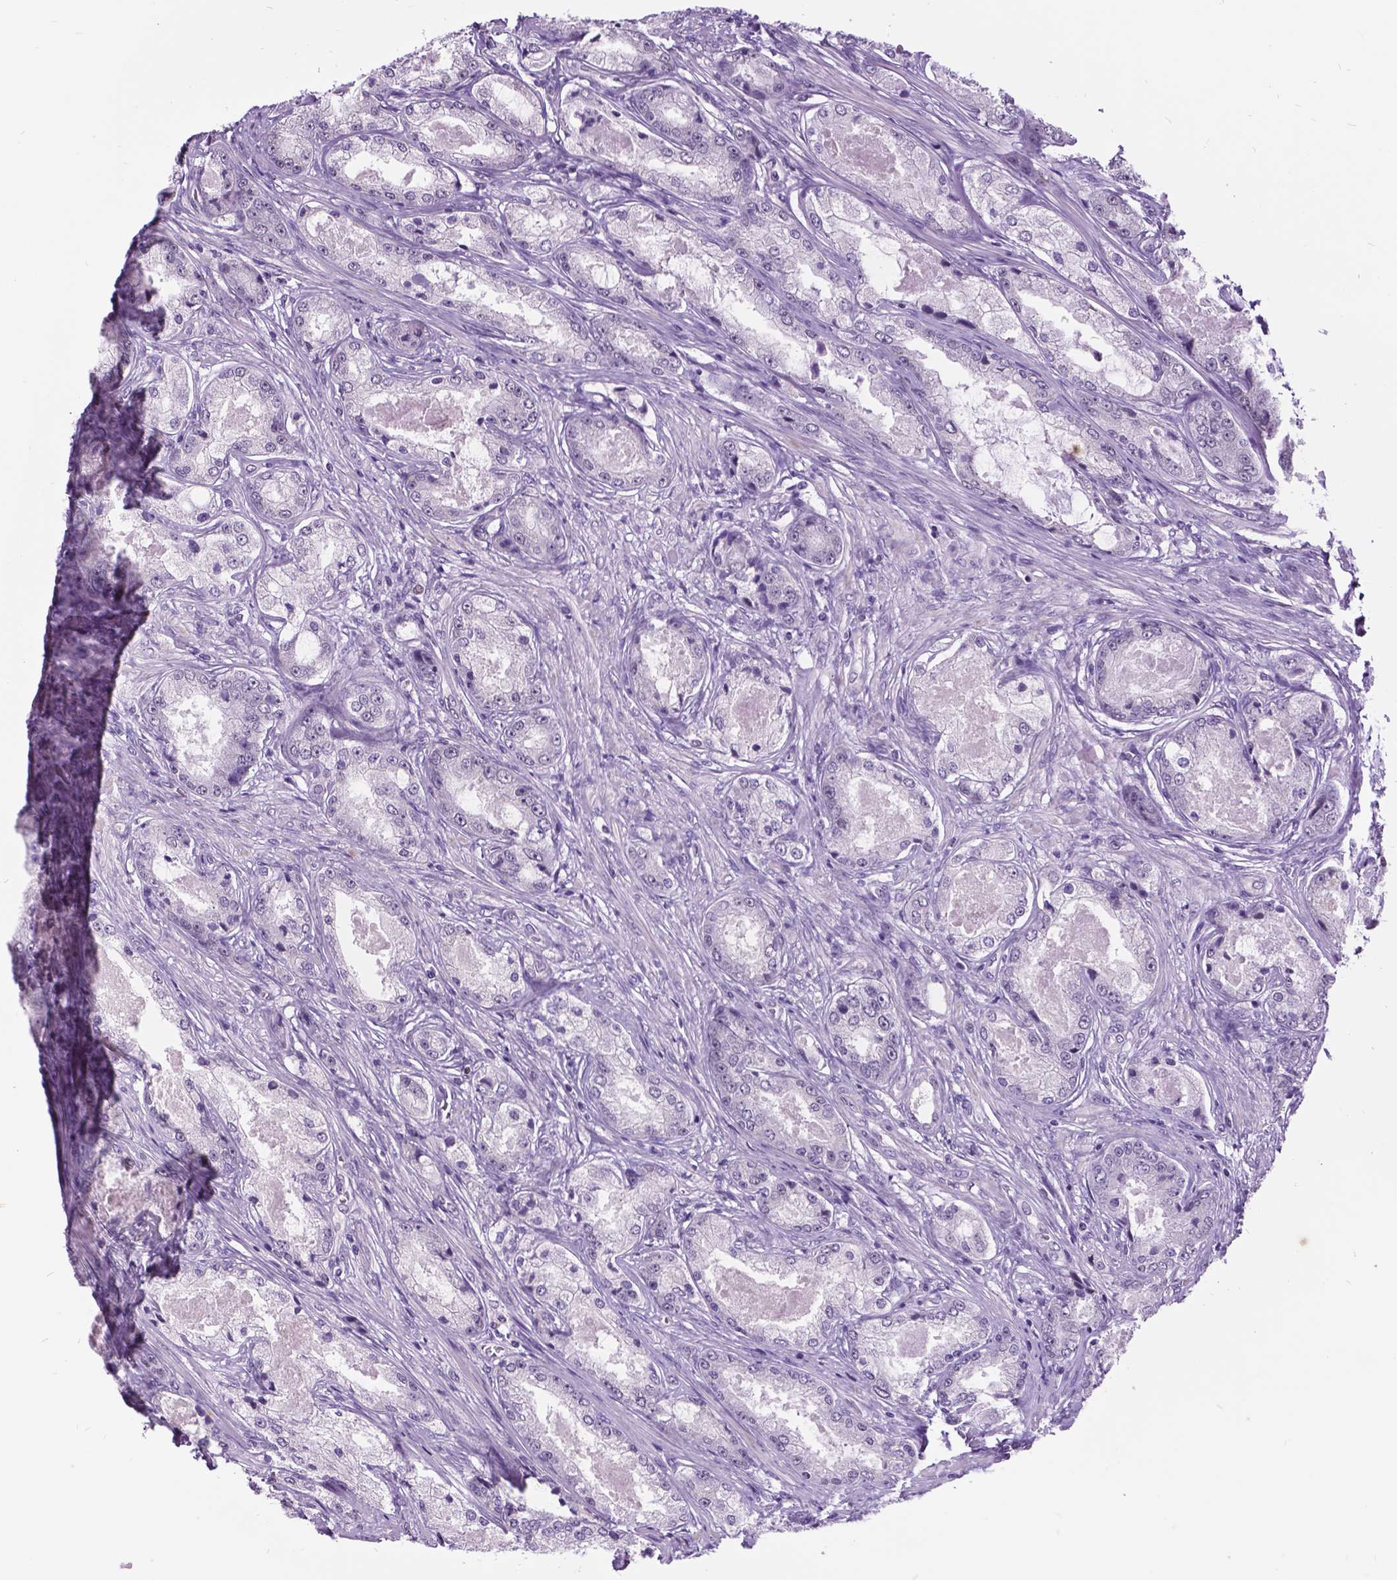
{"staining": {"intensity": "negative", "quantity": "none", "location": "none"}, "tissue": "prostate cancer", "cell_type": "Tumor cells", "image_type": "cancer", "snomed": [{"axis": "morphology", "description": "Adenocarcinoma, Low grade"}, {"axis": "topography", "description": "Prostate"}], "caption": "IHC photomicrograph of human prostate cancer stained for a protein (brown), which demonstrates no expression in tumor cells.", "gene": "DPF3", "patient": {"sex": "male", "age": 68}}